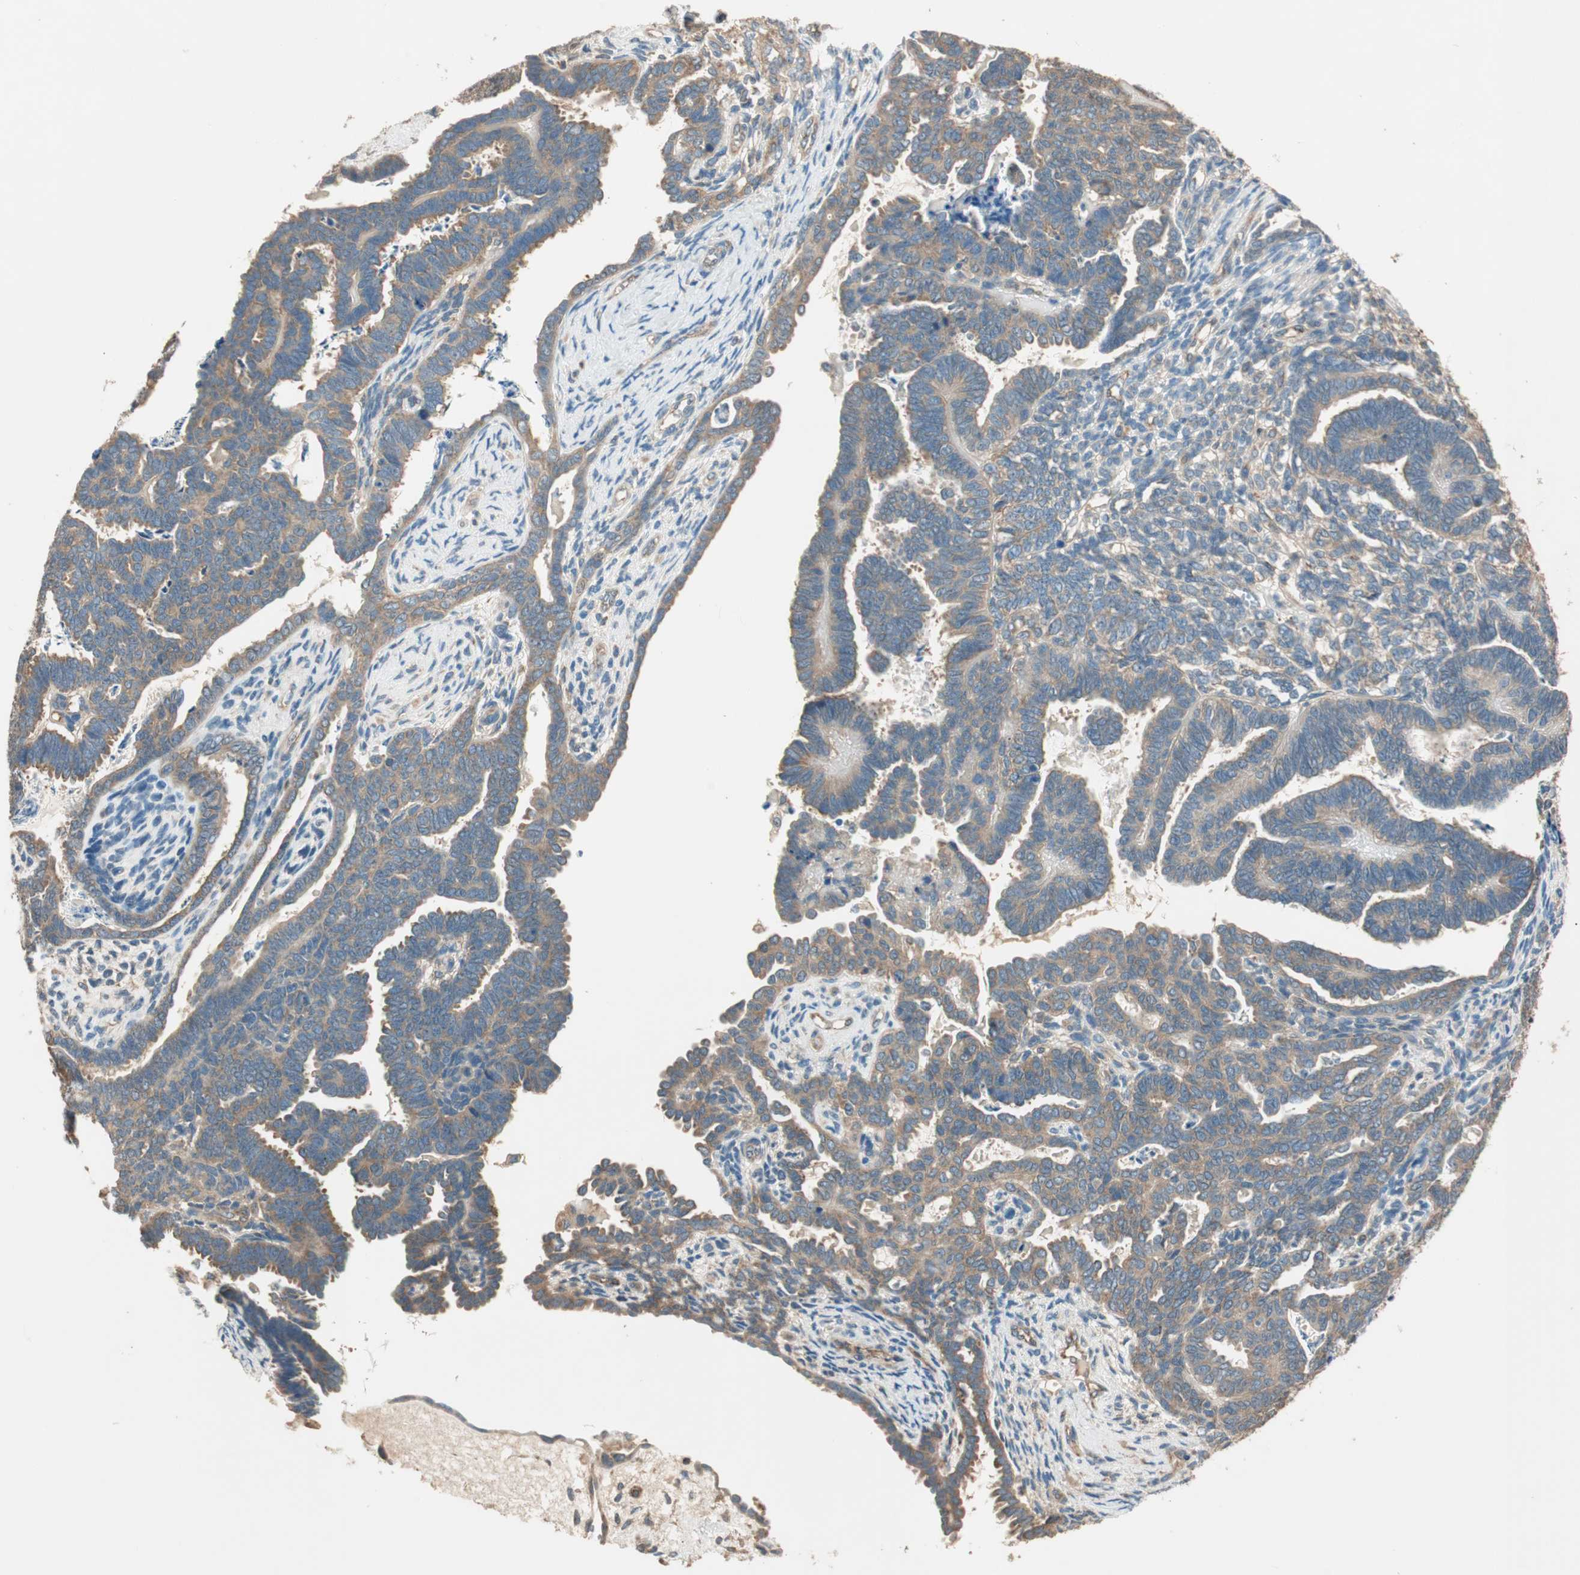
{"staining": {"intensity": "moderate", "quantity": "25%-75%", "location": "cytoplasmic/membranous"}, "tissue": "endometrial cancer", "cell_type": "Tumor cells", "image_type": "cancer", "snomed": [{"axis": "morphology", "description": "Neoplasm, malignant, NOS"}, {"axis": "topography", "description": "Endometrium"}], "caption": "Tumor cells demonstrate medium levels of moderate cytoplasmic/membranous expression in approximately 25%-75% of cells in human neoplasm (malignant) (endometrial).", "gene": "CC2D1A", "patient": {"sex": "female", "age": 74}}